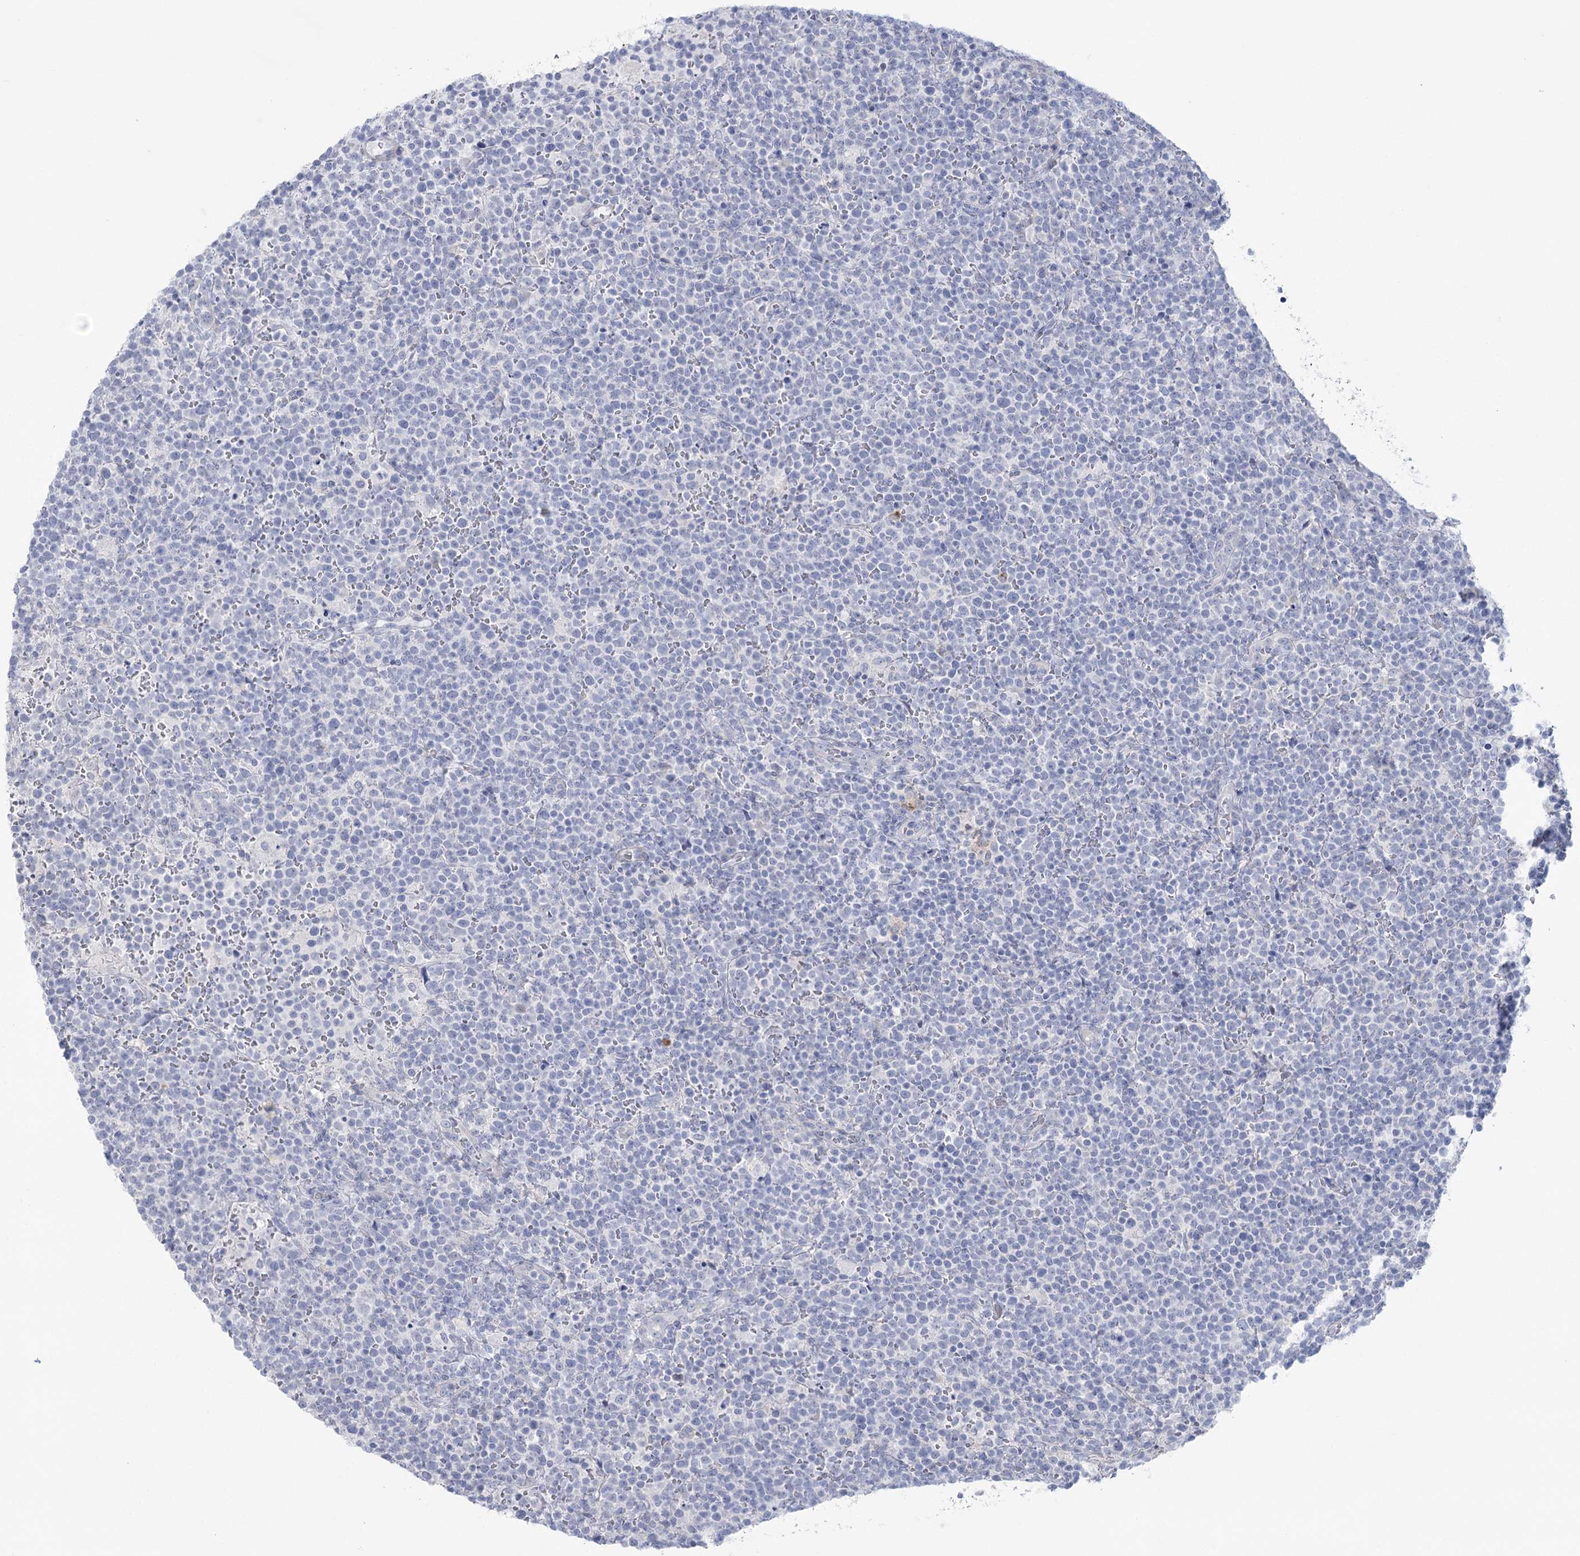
{"staining": {"intensity": "negative", "quantity": "none", "location": "none"}, "tissue": "lymphoma", "cell_type": "Tumor cells", "image_type": "cancer", "snomed": [{"axis": "morphology", "description": "Malignant lymphoma, non-Hodgkin's type, High grade"}, {"axis": "topography", "description": "Lymph node"}], "caption": "This is an IHC micrograph of high-grade malignant lymphoma, non-Hodgkin's type. There is no positivity in tumor cells.", "gene": "CCDC88A", "patient": {"sex": "male", "age": 61}}